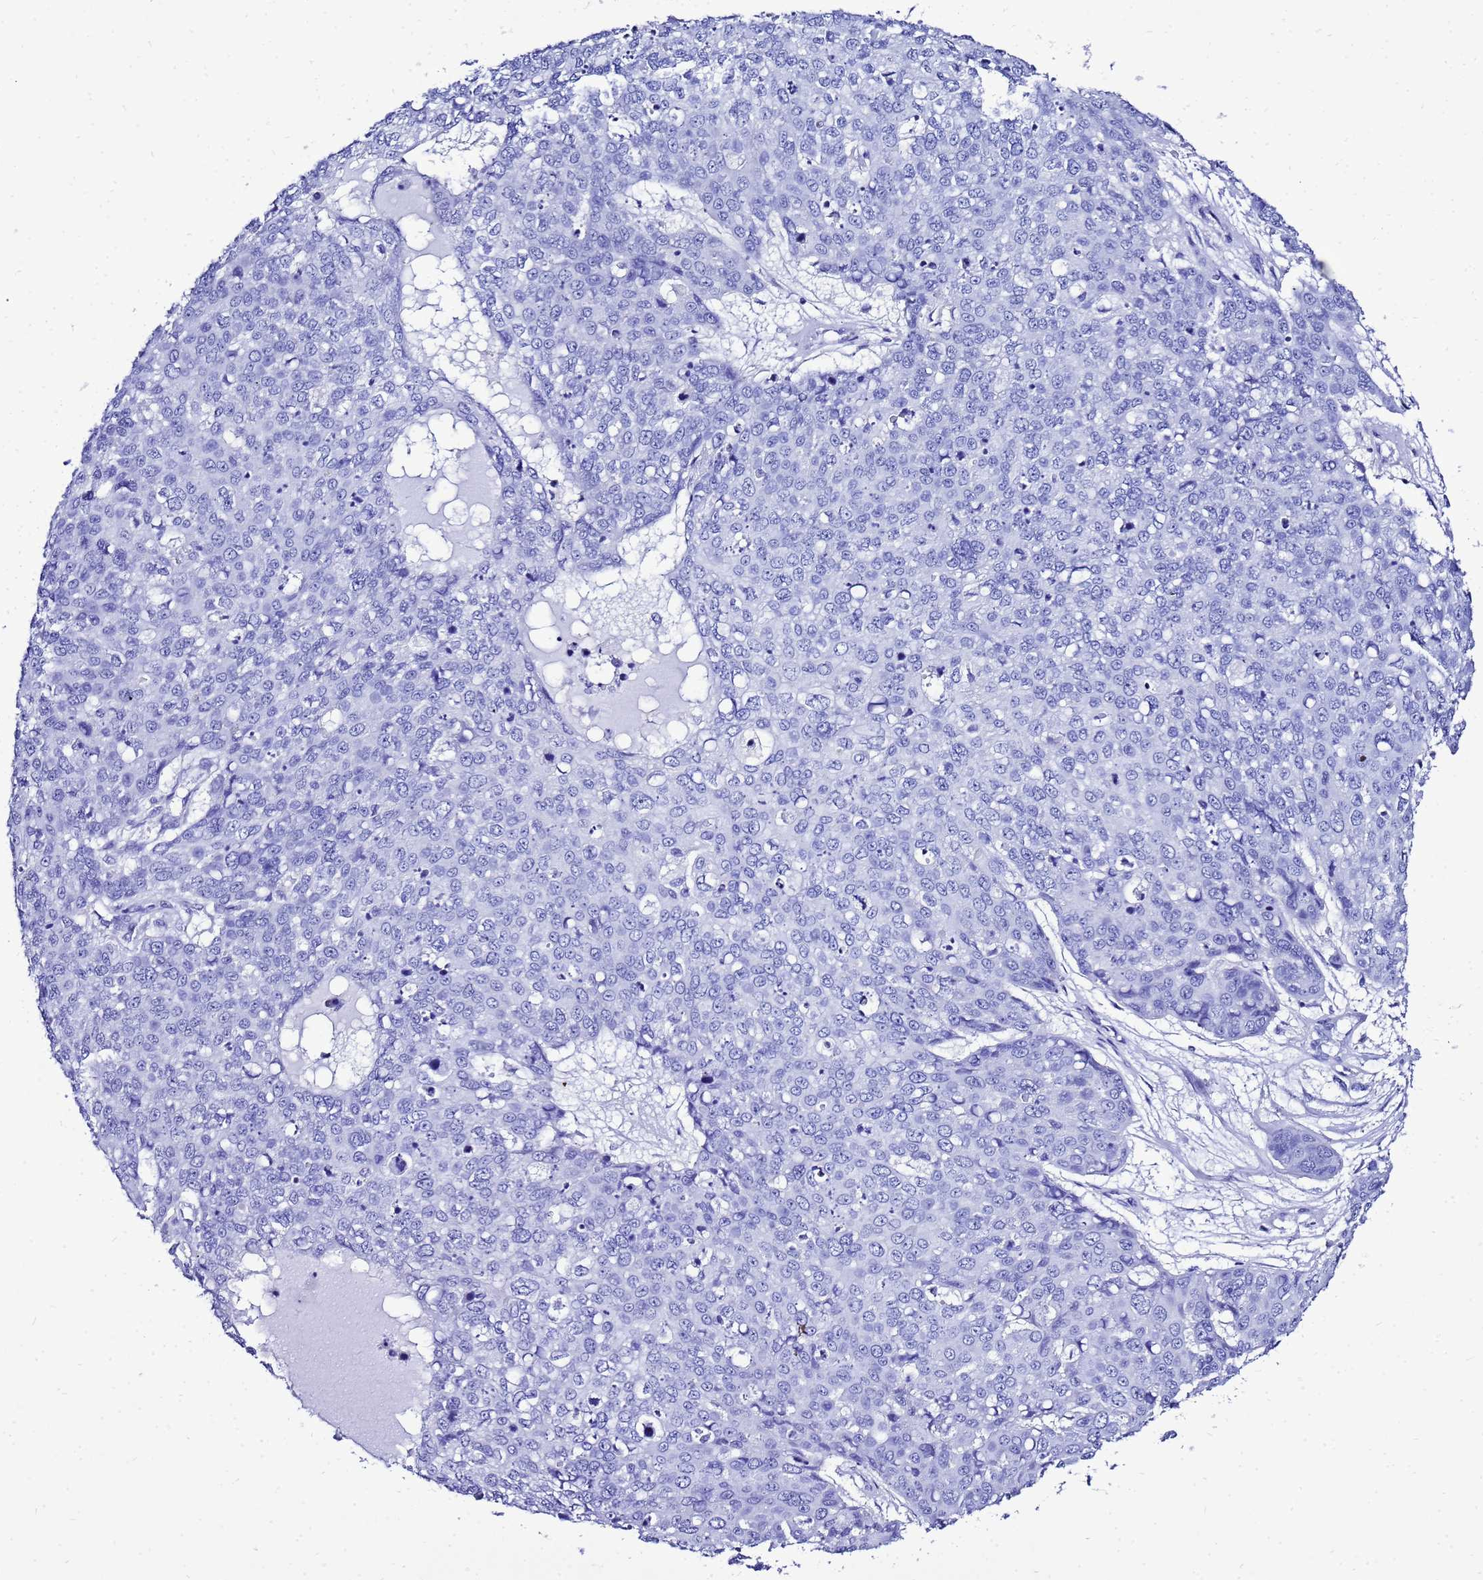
{"staining": {"intensity": "negative", "quantity": "none", "location": "none"}, "tissue": "skin cancer", "cell_type": "Tumor cells", "image_type": "cancer", "snomed": [{"axis": "morphology", "description": "Squamous cell carcinoma, NOS"}, {"axis": "topography", "description": "Skin"}], "caption": "An IHC photomicrograph of skin cancer is shown. There is no staining in tumor cells of skin cancer. (DAB (3,3'-diaminobenzidine) immunohistochemistry (IHC) visualized using brightfield microscopy, high magnification).", "gene": "LIPF", "patient": {"sex": "male", "age": 71}}